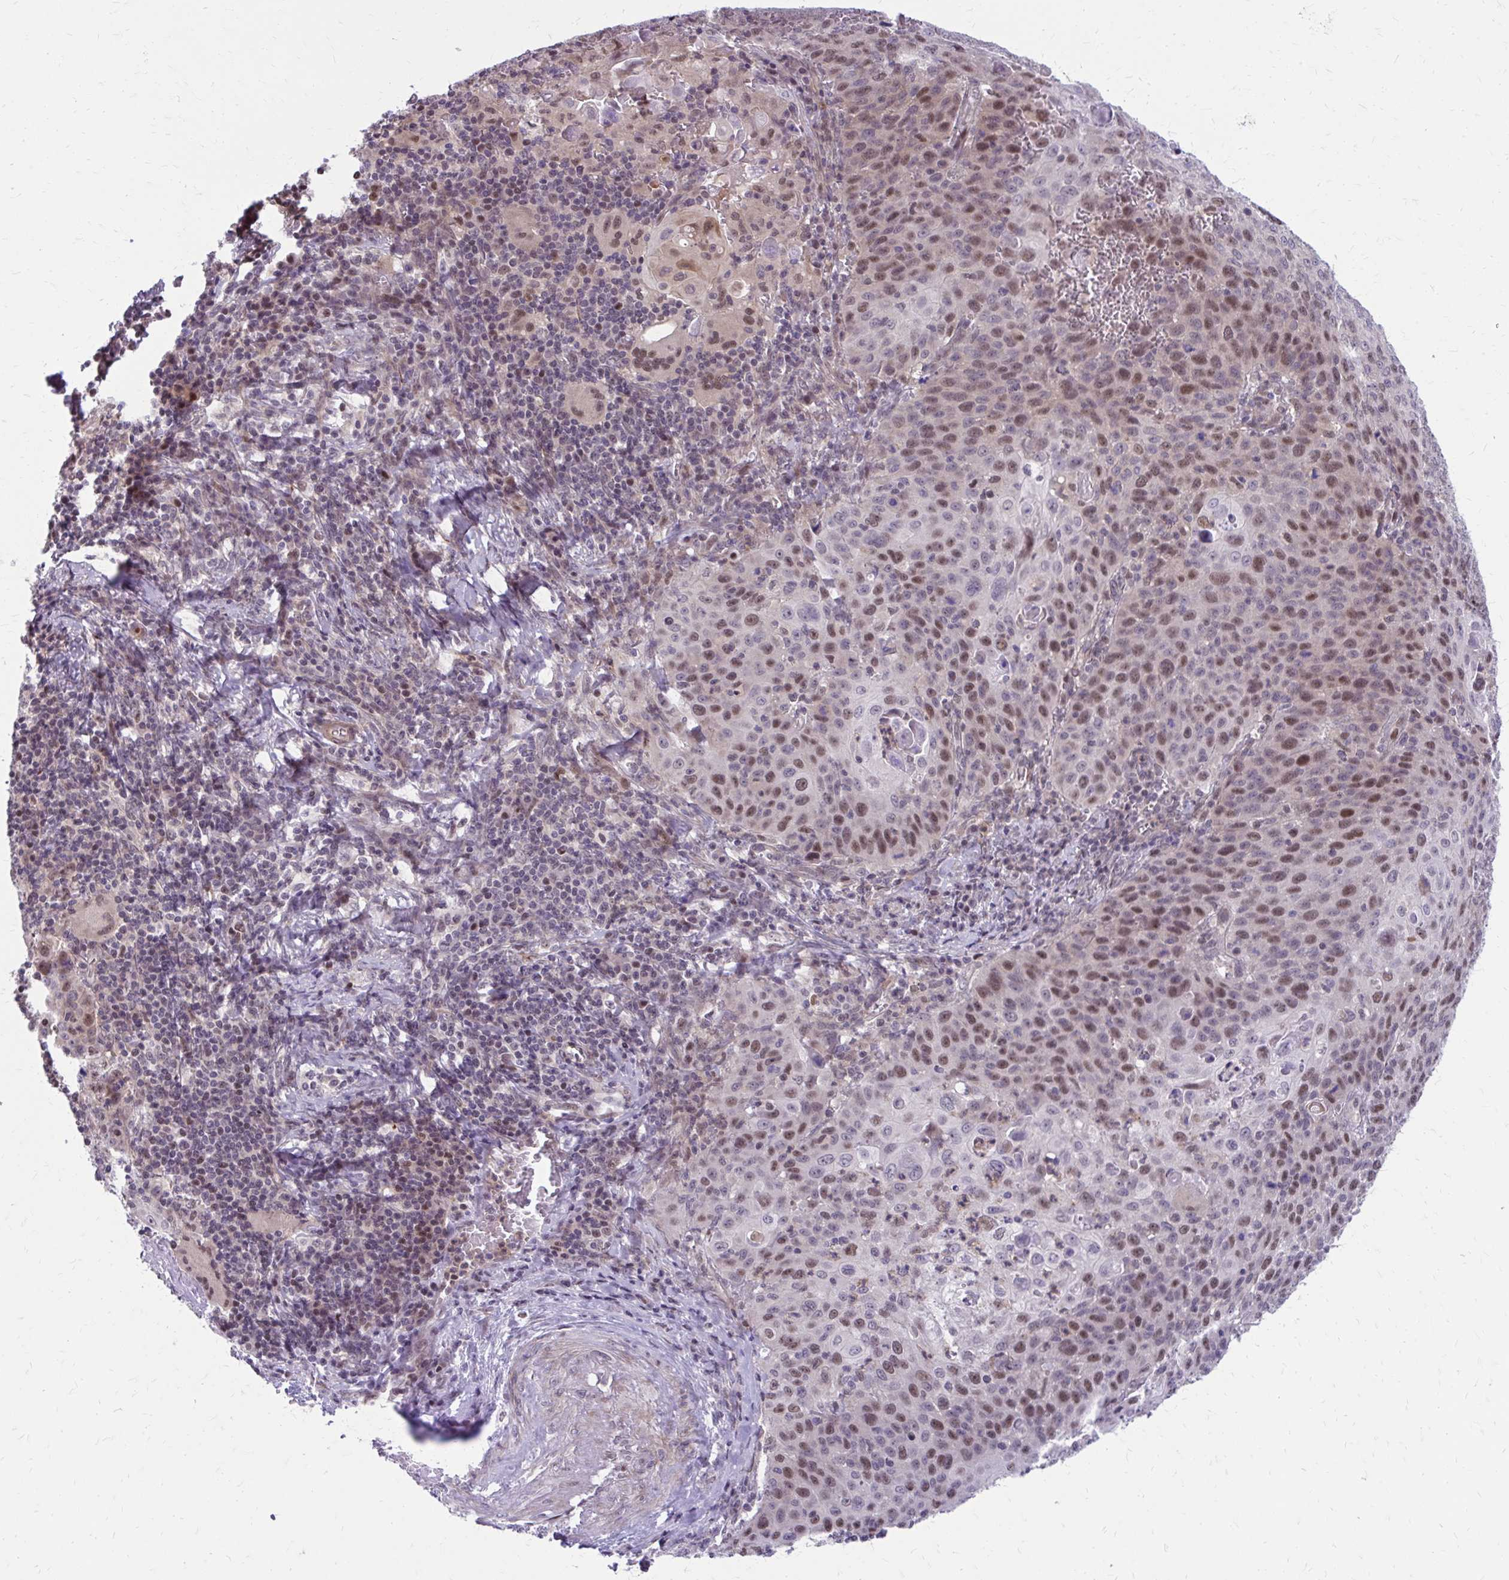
{"staining": {"intensity": "moderate", "quantity": ">75%", "location": "nuclear"}, "tissue": "cervical cancer", "cell_type": "Tumor cells", "image_type": "cancer", "snomed": [{"axis": "morphology", "description": "Squamous cell carcinoma, NOS"}, {"axis": "topography", "description": "Cervix"}], "caption": "Immunohistochemistry (IHC) histopathology image of neoplastic tissue: cervical squamous cell carcinoma stained using IHC shows medium levels of moderate protein expression localized specifically in the nuclear of tumor cells, appearing as a nuclear brown color.", "gene": "ANKRD30B", "patient": {"sex": "female", "age": 65}}